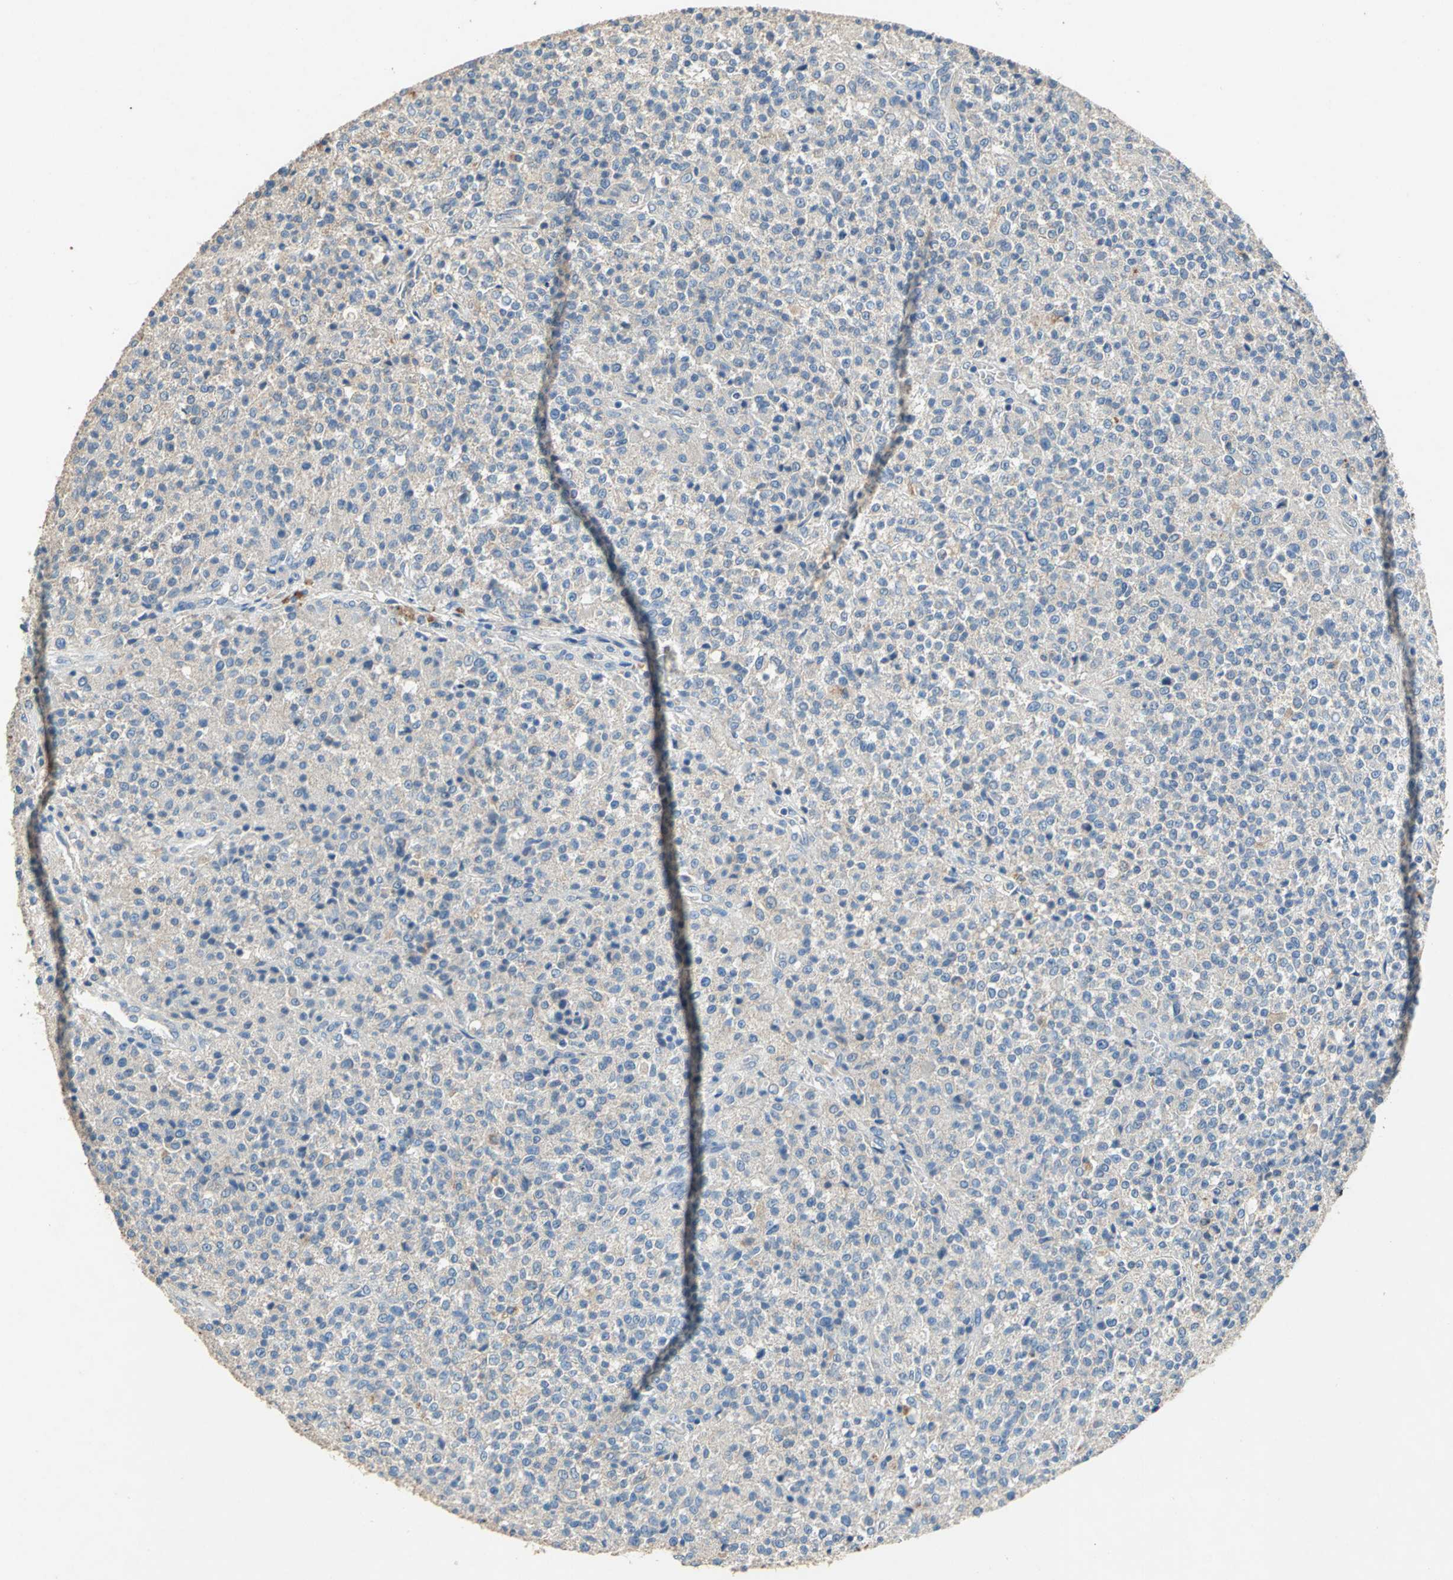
{"staining": {"intensity": "weak", "quantity": ">75%", "location": "cytoplasmic/membranous"}, "tissue": "testis cancer", "cell_type": "Tumor cells", "image_type": "cancer", "snomed": [{"axis": "morphology", "description": "Seminoma, NOS"}, {"axis": "topography", "description": "Testis"}], "caption": "The photomicrograph reveals staining of testis cancer, revealing weak cytoplasmic/membranous protein staining (brown color) within tumor cells.", "gene": "ADAMTS5", "patient": {"sex": "male", "age": 59}}